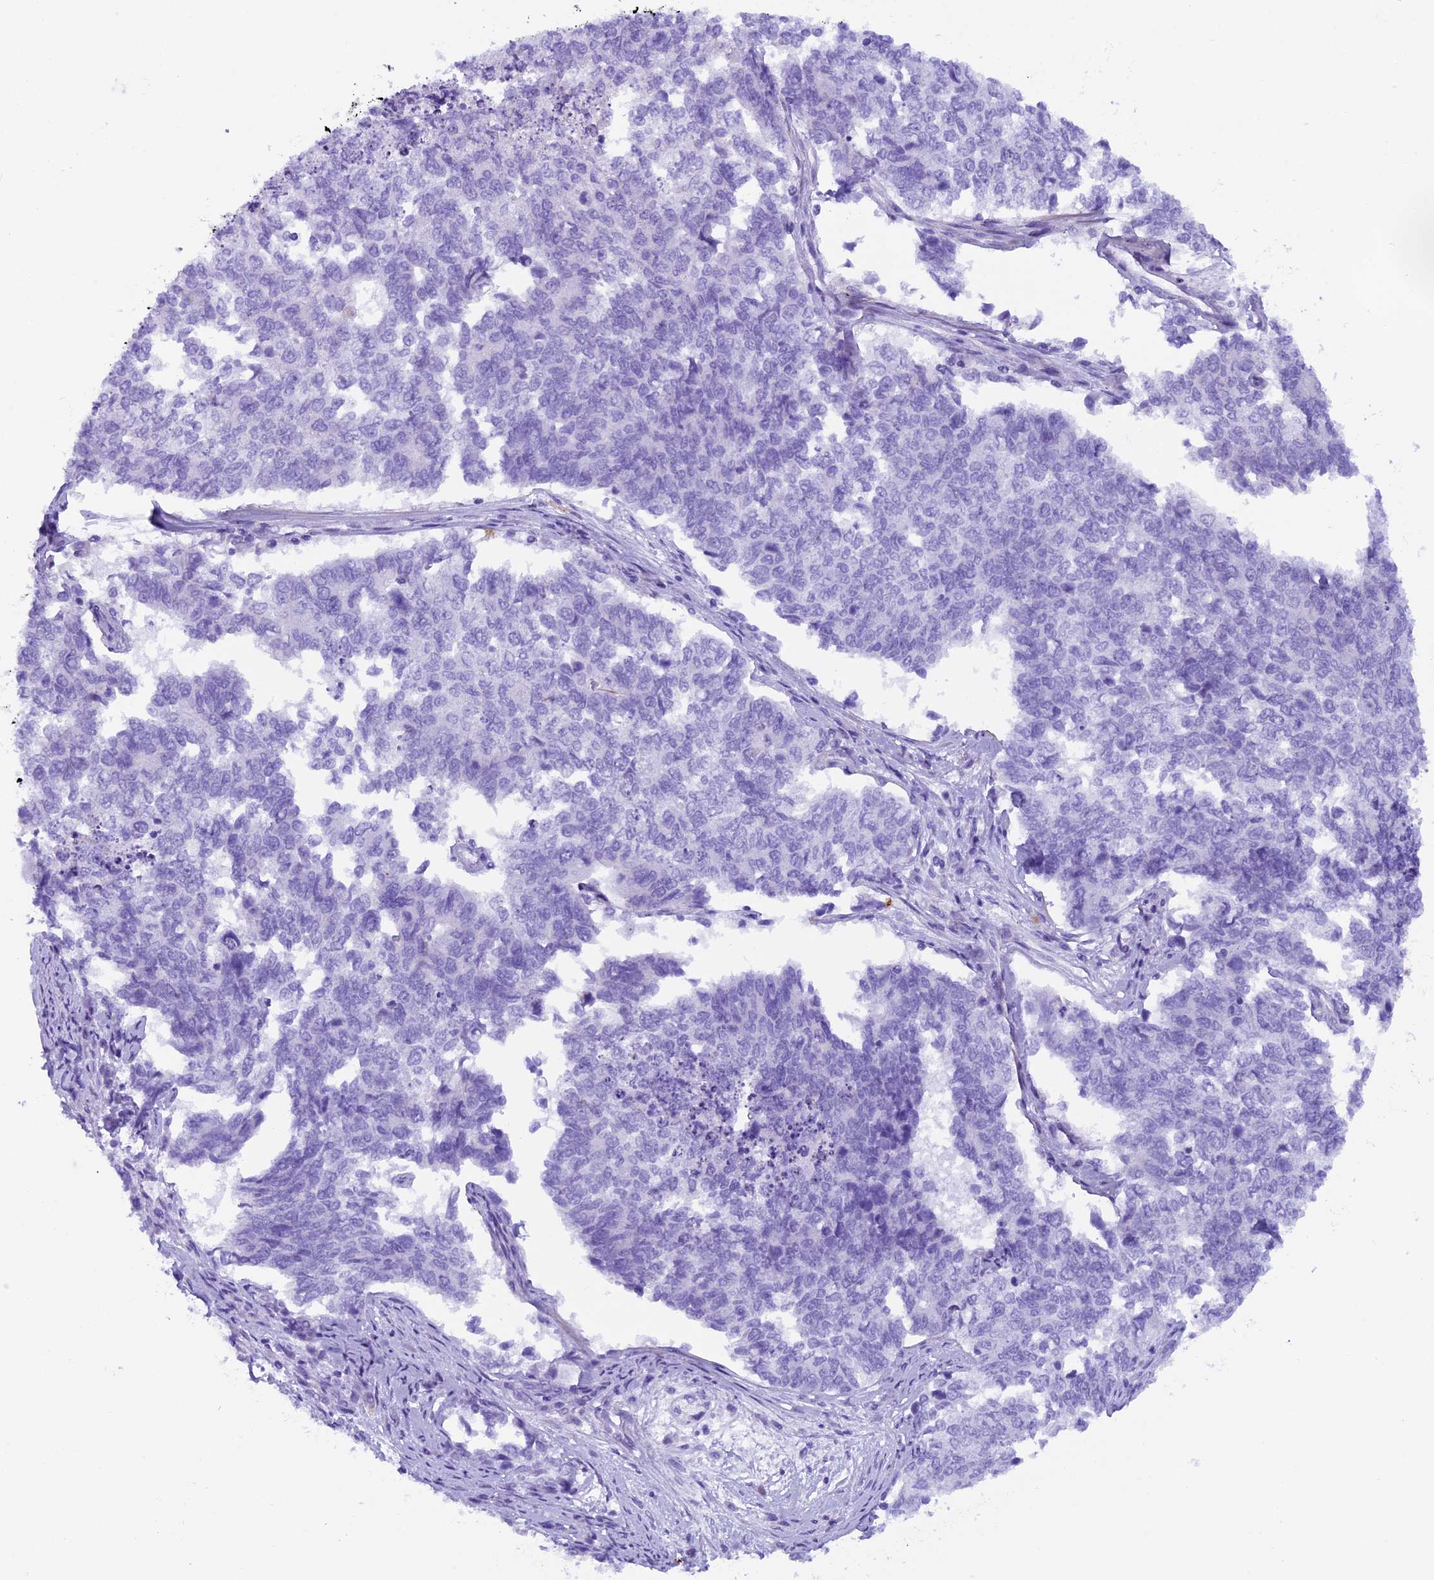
{"staining": {"intensity": "negative", "quantity": "none", "location": "none"}, "tissue": "cervical cancer", "cell_type": "Tumor cells", "image_type": "cancer", "snomed": [{"axis": "morphology", "description": "Squamous cell carcinoma, NOS"}, {"axis": "topography", "description": "Cervix"}], "caption": "Cervical cancer (squamous cell carcinoma) stained for a protein using IHC shows no positivity tumor cells.", "gene": "RTTN", "patient": {"sex": "female", "age": 63}}